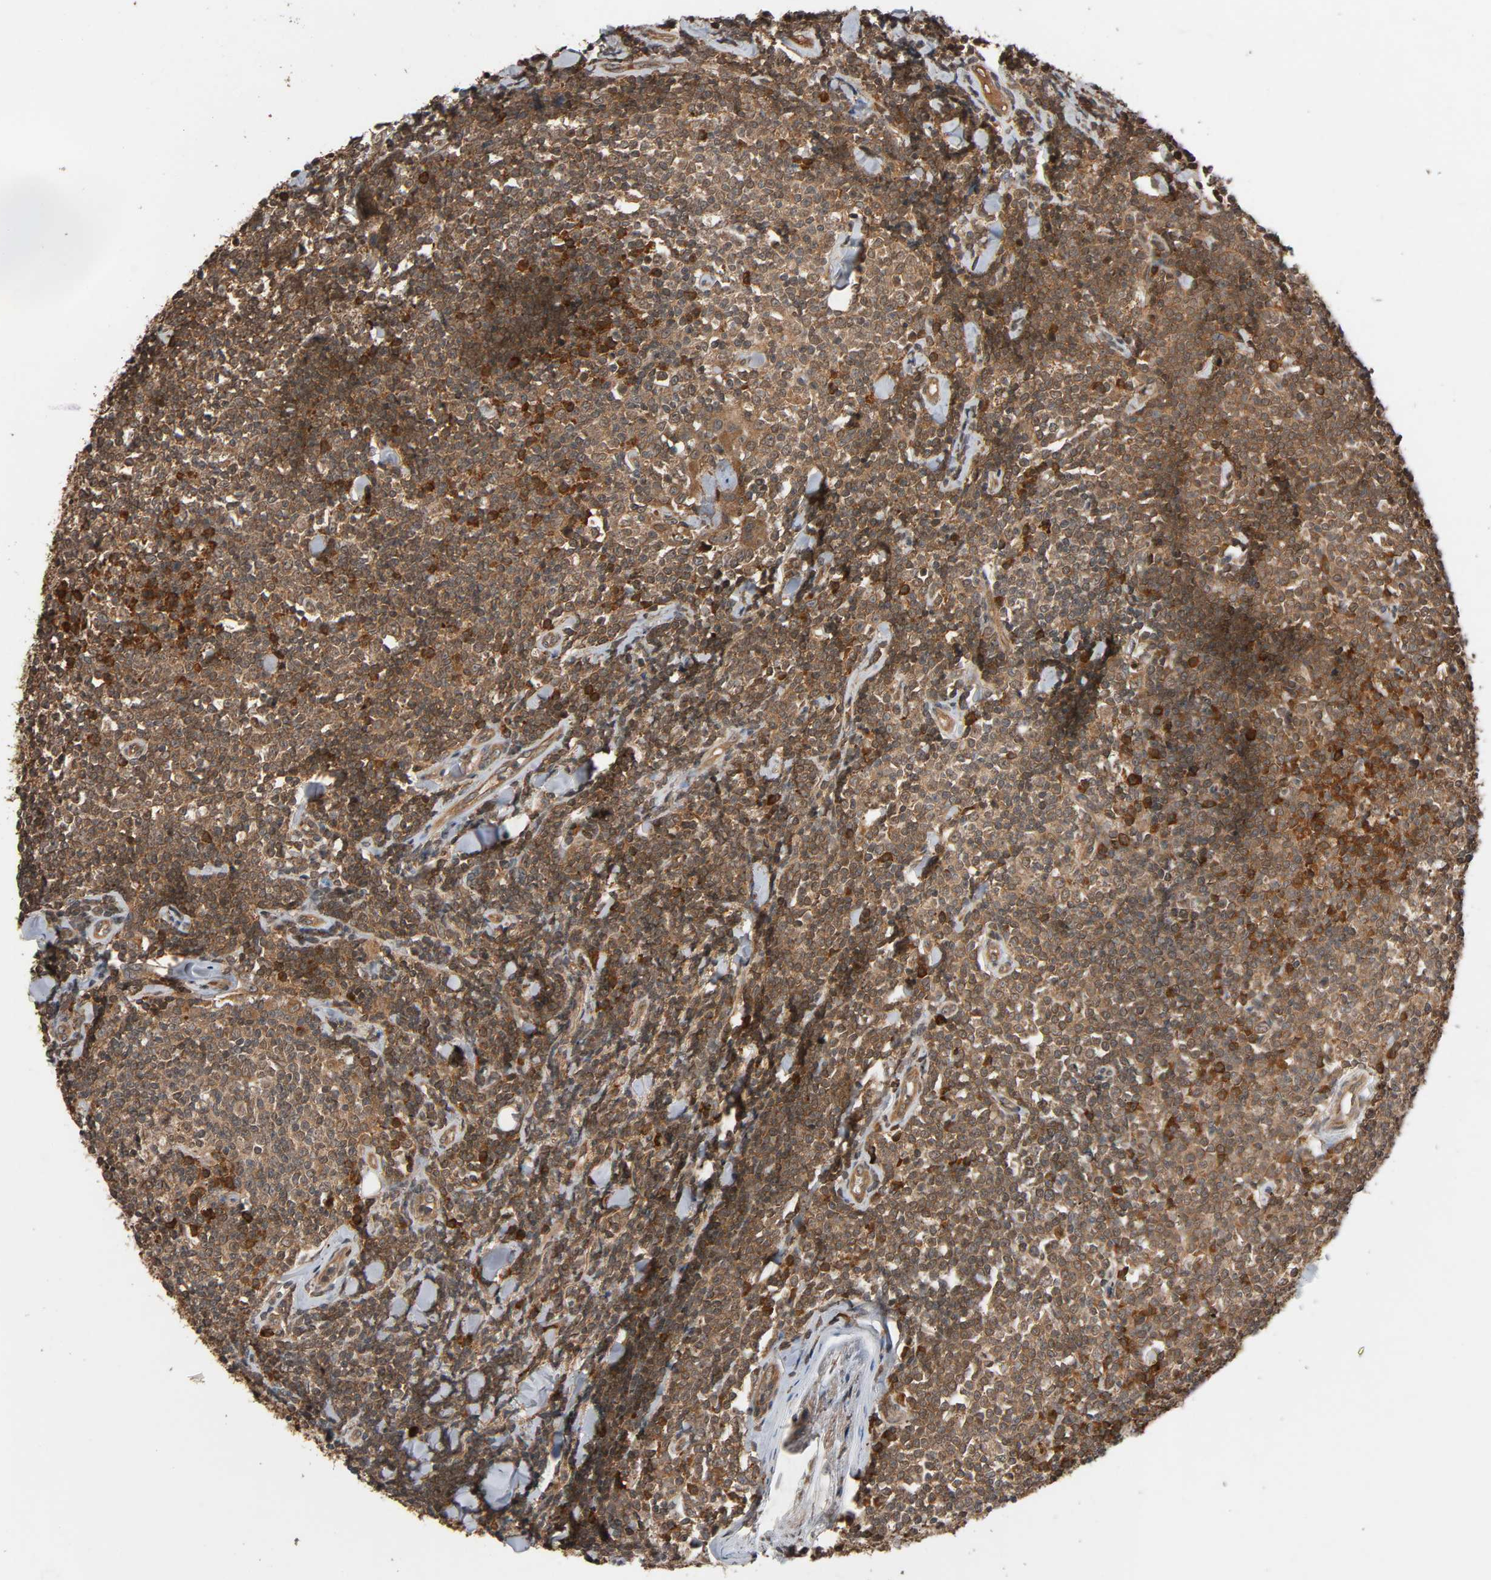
{"staining": {"intensity": "moderate", "quantity": ">75%", "location": "cytoplasmic/membranous"}, "tissue": "lymphoma", "cell_type": "Tumor cells", "image_type": "cancer", "snomed": [{"axis": "morphology", "description": "Malignant lymphoma, non-Hodgkin's type, Low grade"}, {"axis": "topography", "description": "Soft tissue"}], "caption": "DAB immunohistochemical staining of lymphoma reveals moderate cytoplasmic/membranous protein positivity in approximately >75% of tumor cells.", "gene": "MAP3K8", "patient": {"sex": "male", "age": 92}}